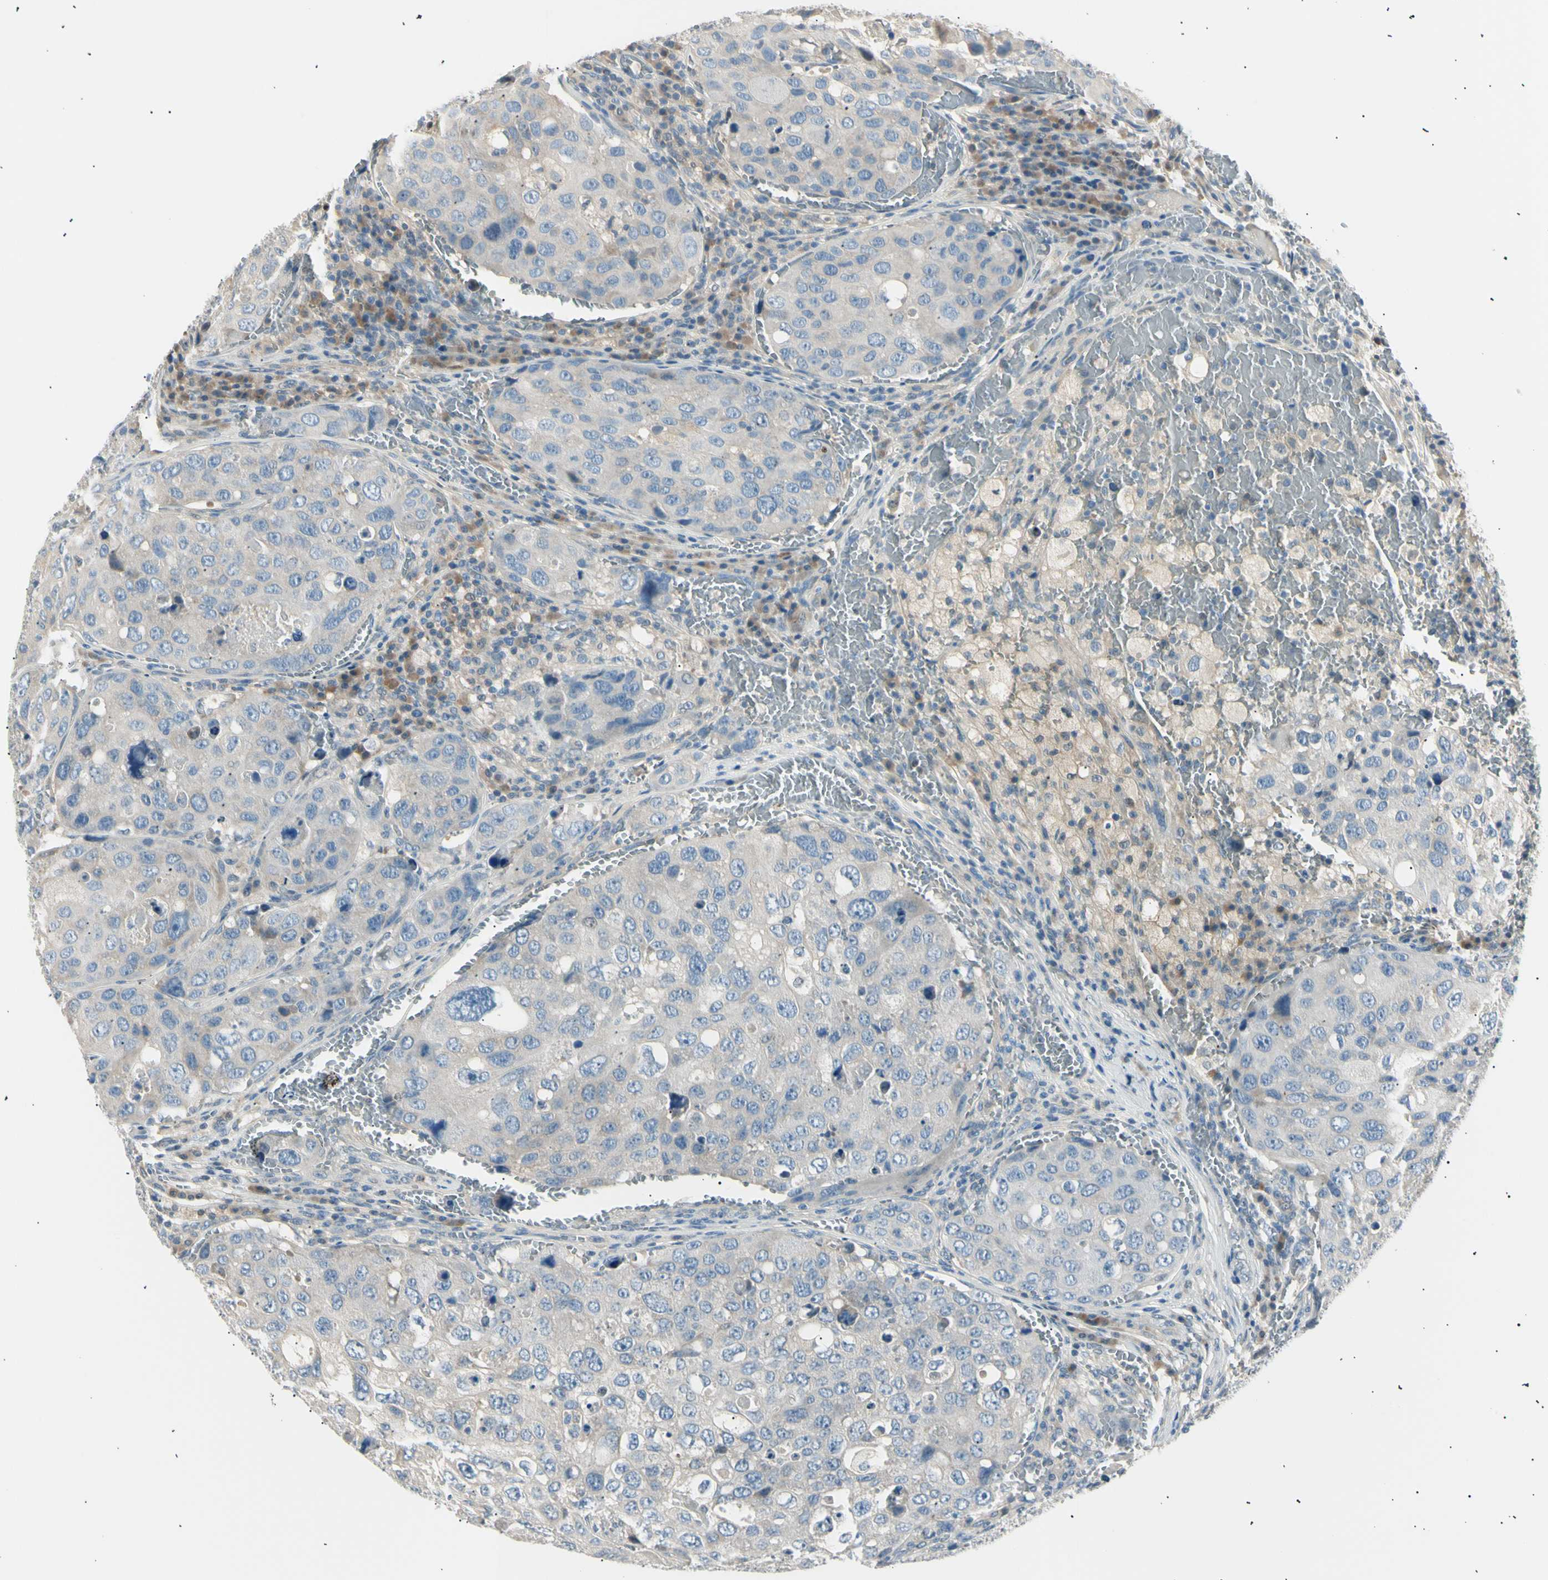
{"staining": {"intensity": "weak", "quantity": "<25%", "location": "cytoplasmic/membranous"}, "tissue": "urothelial cancer", "cell_type": "Tumor cells", "image_type": "cancer", "snomed": [{"axis": "morphology", "description": "Urothelial carcinoma, High grade"}, {"axis": "topography", "description": "Lymph node"}, {"axis": "topography", "description": "Urinary bladder"}], "caption": "Image shows no significant protein staining in tumor cells of urothelial cancer. (IHC, brightfield microscopy, high magnification).", "gene": "LHPP", "patient": {"sex": "male", "age": 51}}